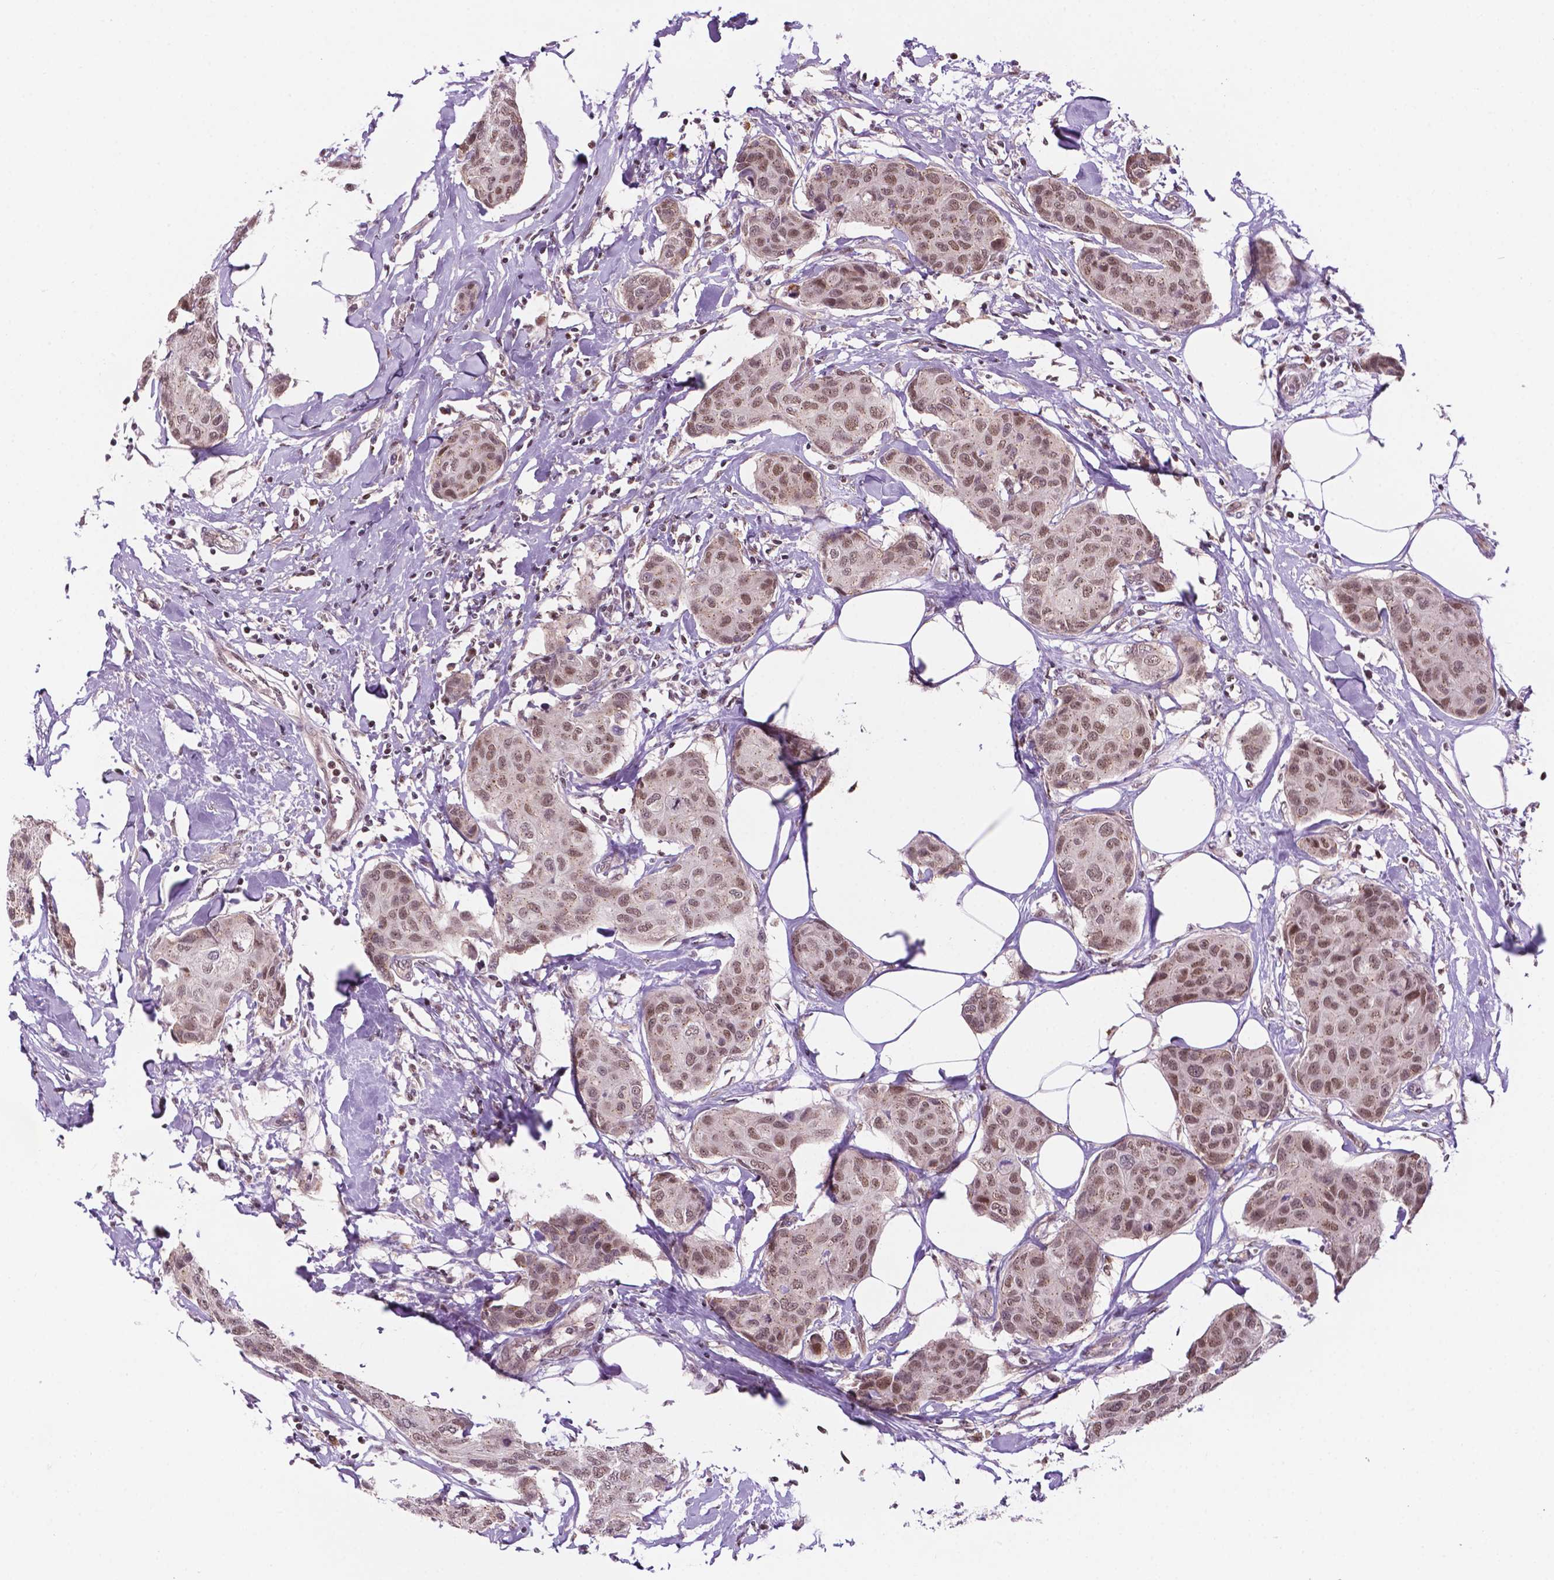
{"staining": {"intensity": "moderate", "quantity": ">75%", "location": "nuclear"}, "tissue": "breast cancer", "cell_type": "Tumor cells", "image_type": "cancer", "snomed": [{"axis": "morphology", "description": "Duct carcinoma"}, {"axis": "topography", "description": "Breast"}], "caption": "Protein expression analysis of breast infiltrating ductal carcinoma displays moderate nuclear staining in approximately >75% of tumor cells.", "gene": "PER2", "patient": {"sex": "female", "age": 80}}